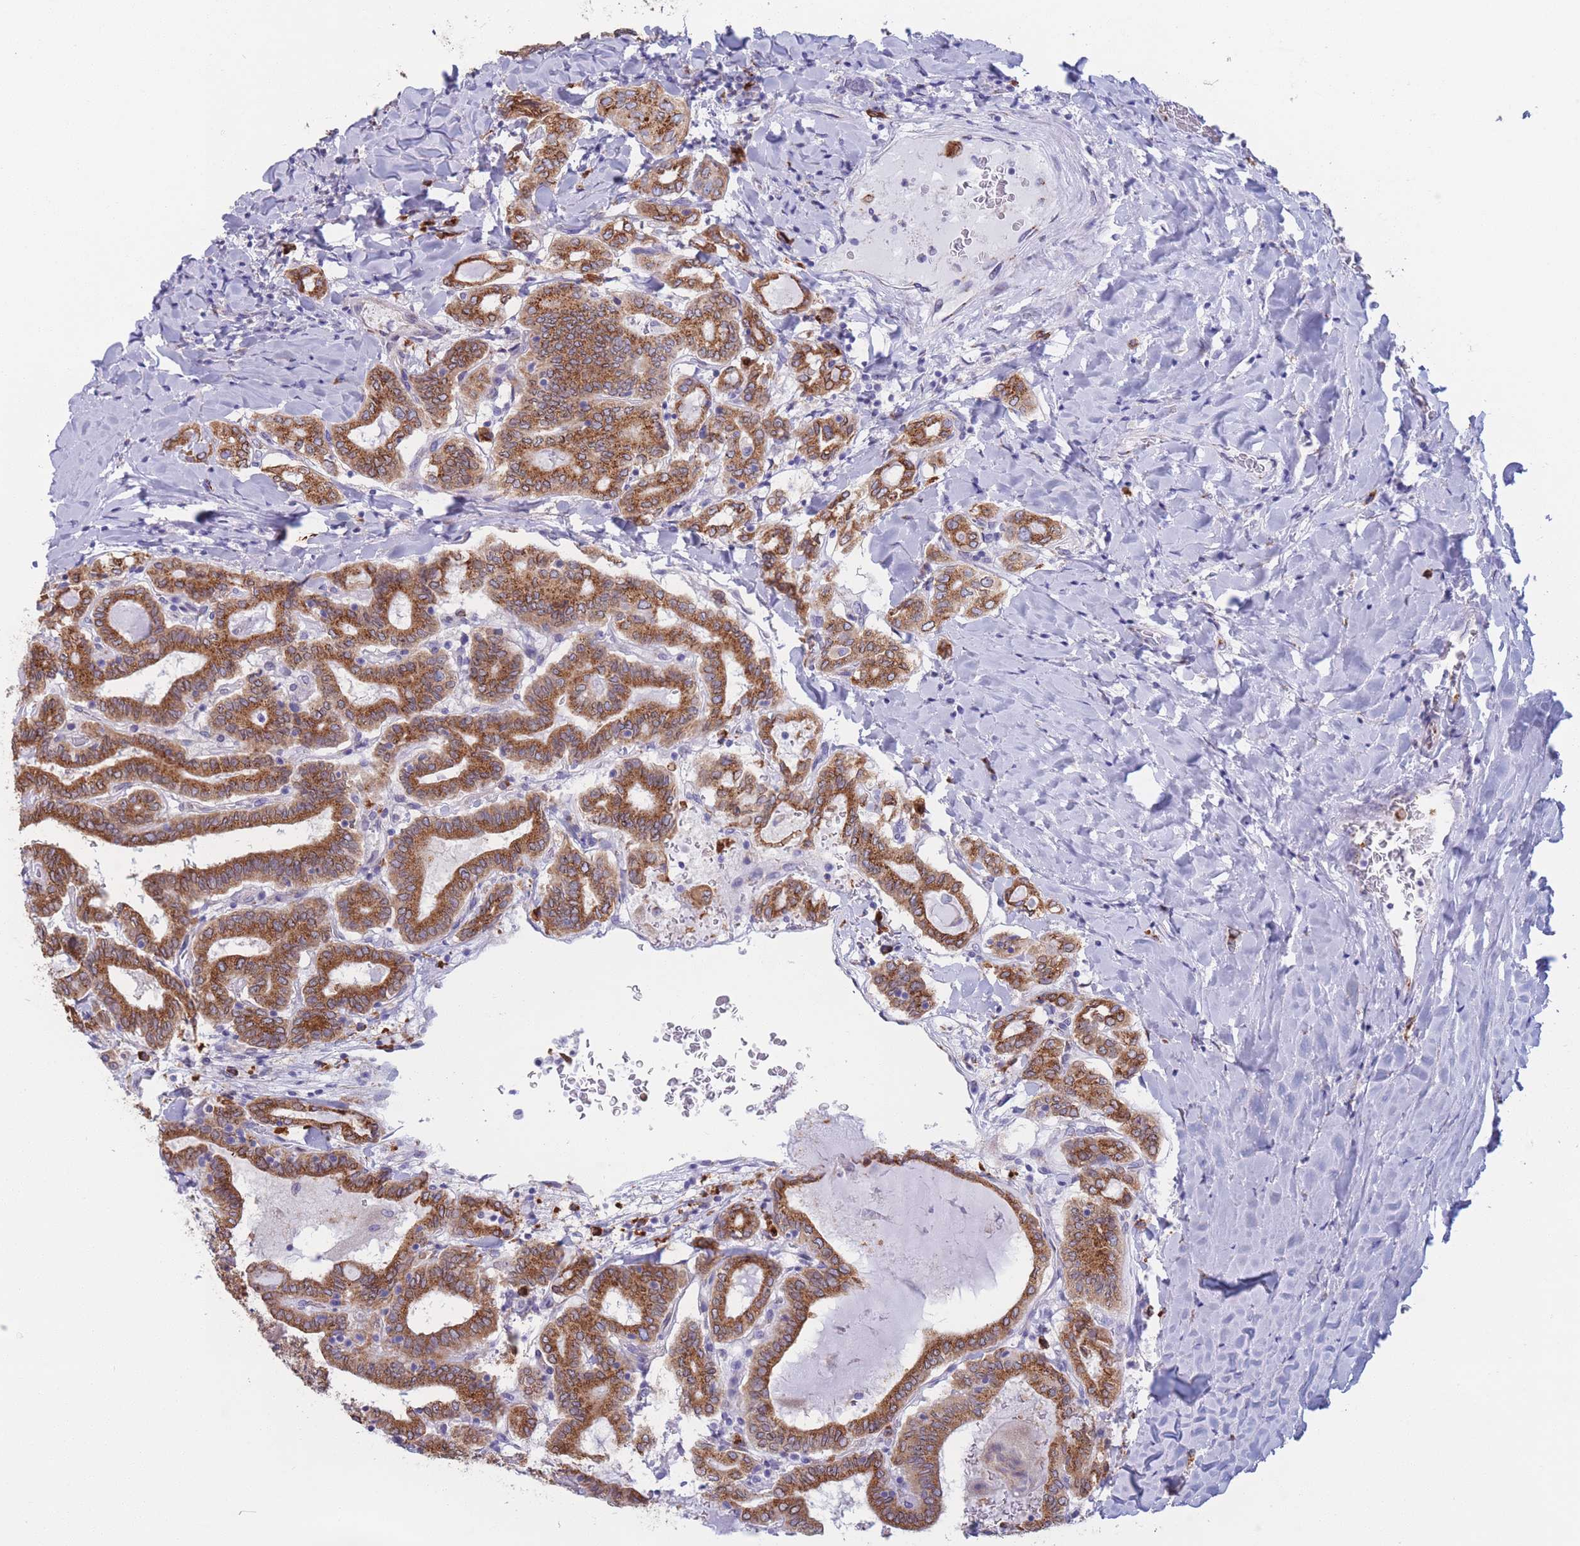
{"staining": {"intensity": "strong", "quantity": ">75%", "location": "cytoplasmic/membranous"}, "tissue": "thyroid cancer", "cell_type": "Tumor cells", "image_type": "cancer", "snomed": [{"axis": "morphology", "description": "Papillary adenocarcinoma, NOS"}, {"axis": "topography", "description": "Thyroid gland"}], "caption": "An IHC photomicrograph of tumor tissue is shown. Protein staining in brown shows strong cytoplasmic/membranous positivity in thyroid cancer (papillary adenocarcinoma) within tumor cells. The protein is shown in brown color, while the nuclei are stained blue.", "gene": "MRPL30", "patient": {"sex": "female", "age": 72}}